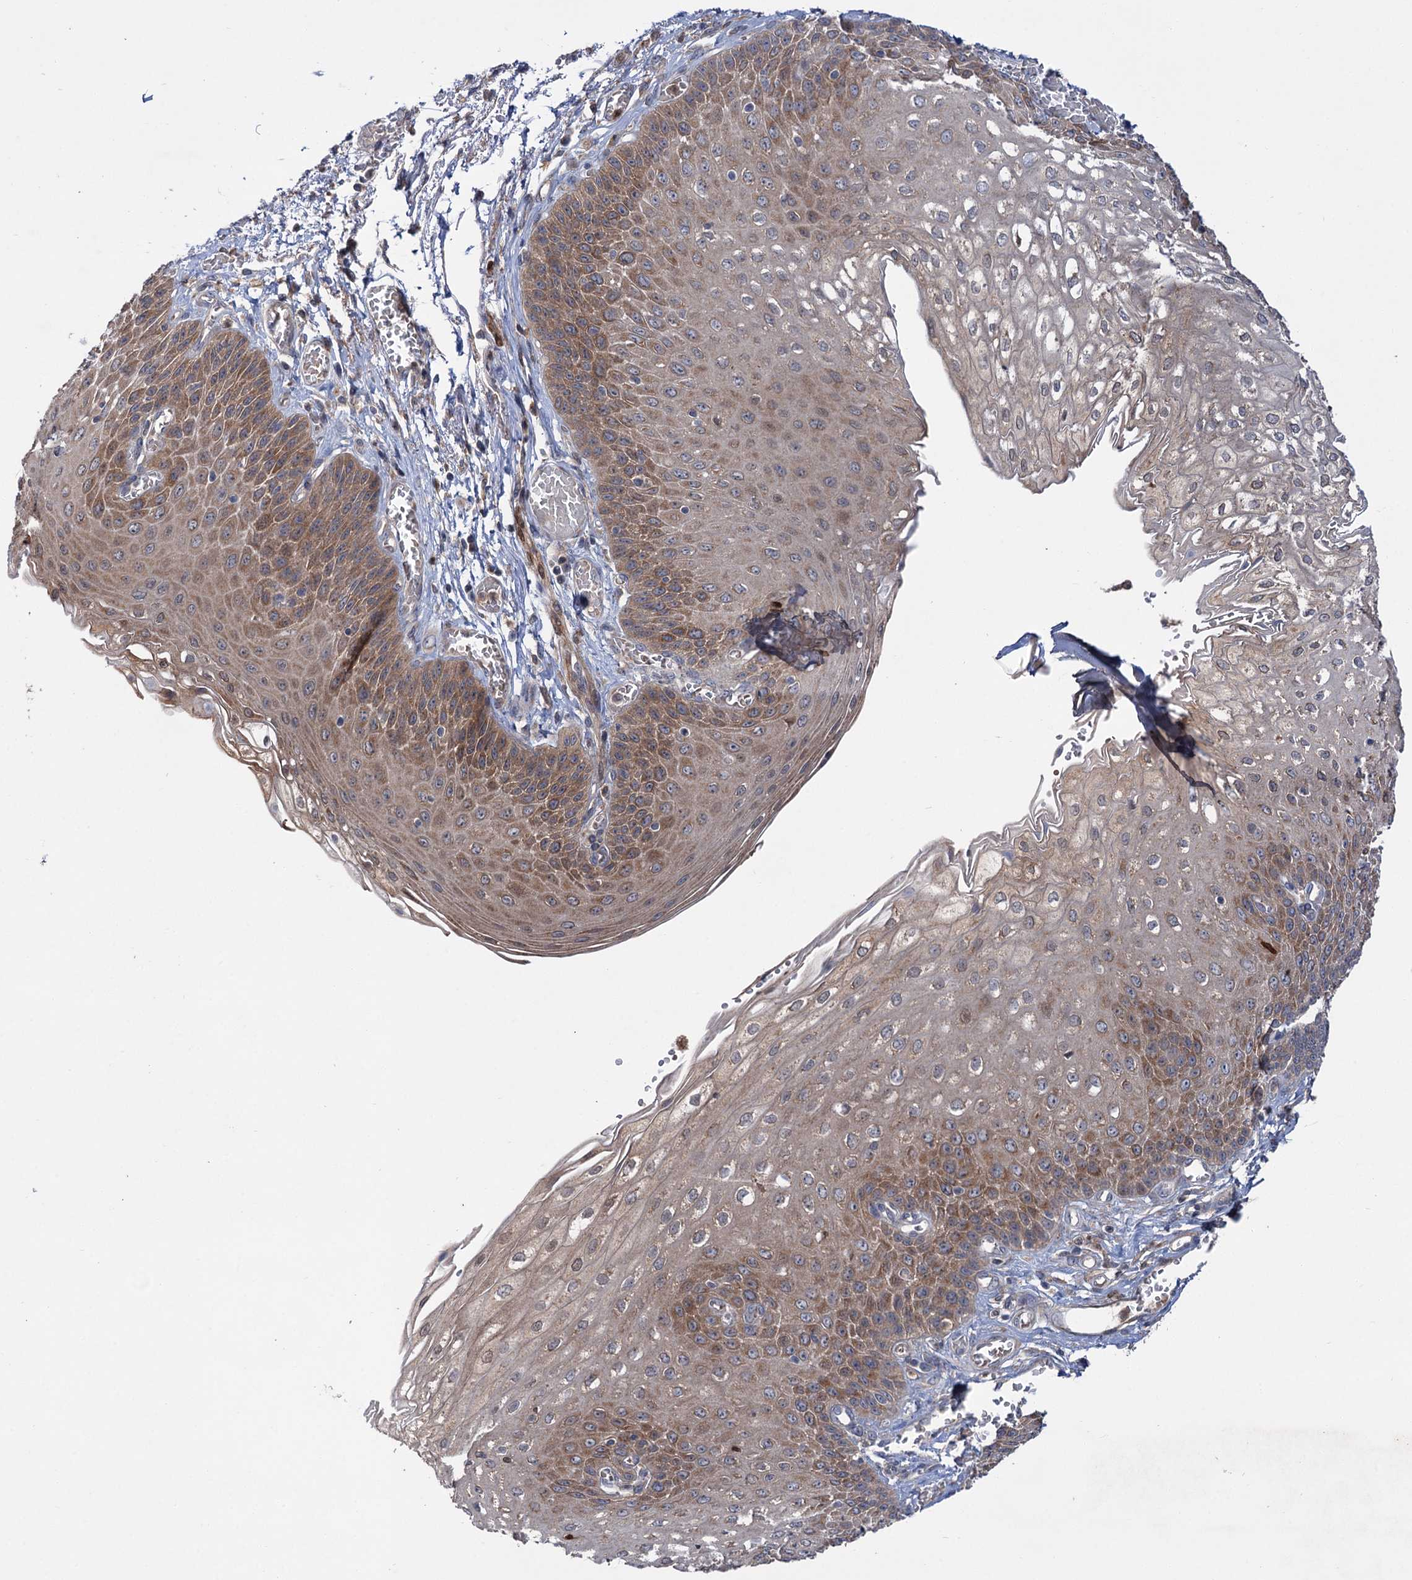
{"staining": {"intensity": "moderate", "quantity": ">75%", "location": "cytoplasmic/membranous"}, "tissue": "esophagus", "cell_type": "Squamous epithelial cells", "image_type": "normal", "snomed": [{"axis": "morphology", "description": "Normal tissue, NOS"}, {"axis": "topography", "description": "Esophagus"}], "caption": "Moderate cytoplasmic/membranous protein expression is seen in approximately >75% of squamous epithelial cells in esophagus. The protein is shown in brown color, while the nuclei are stained blue.", "gene": "PTPN3", "patient": {"sex": "male", "age": 81}}